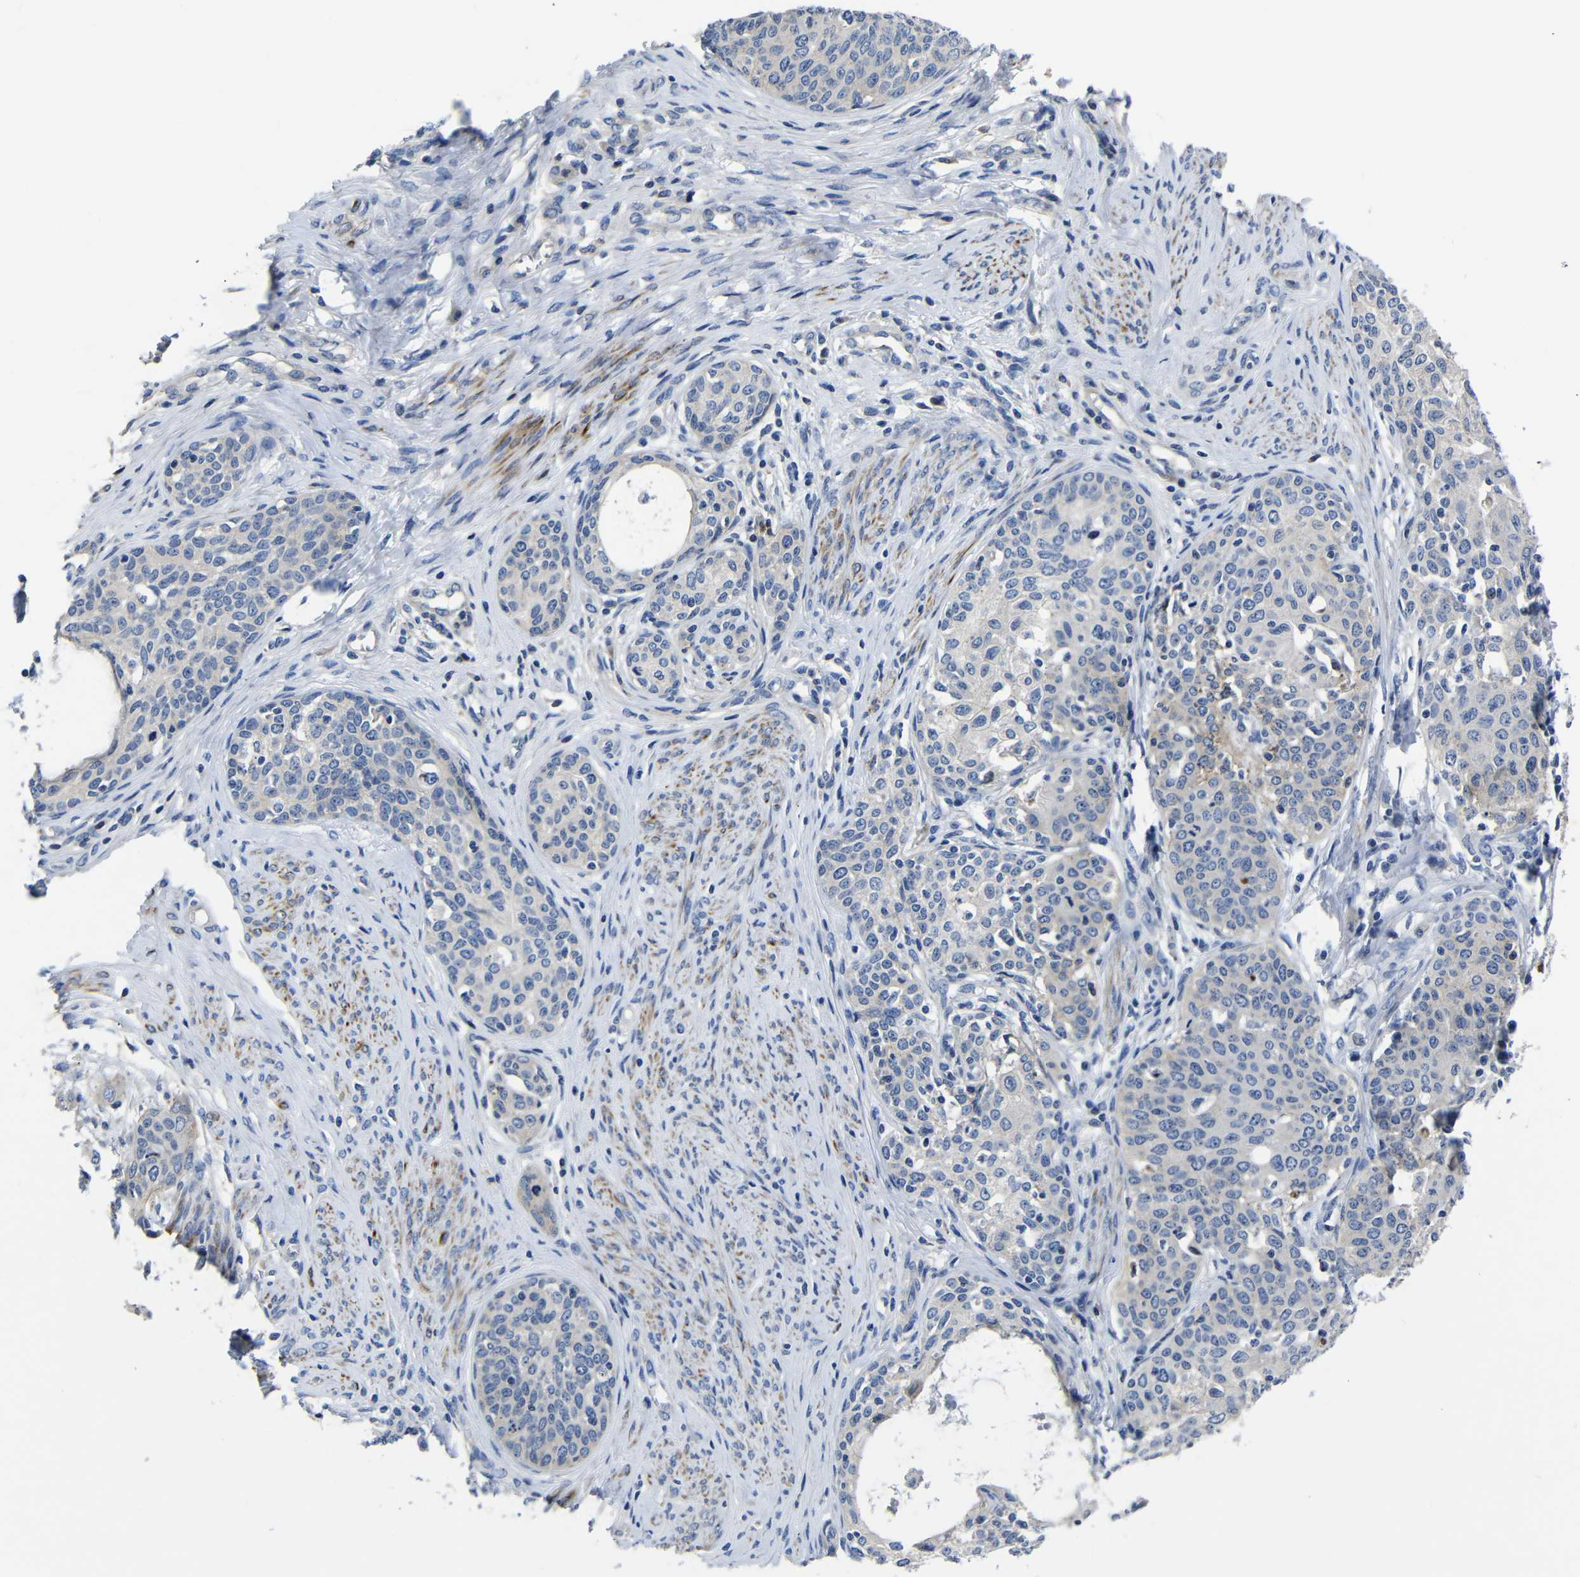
{"staining": {"intensity": "negative", "quantity": "none", "location": "none"}, "tissue": "cervical cancer", "cell_type": "Tumor cells", "image_type": "cancer", "snomed": [{"axis": "morphology", "description": "Squamous cell carcinoma, NOS"}, {"axis": "morphology", "description": "Adenocarcinoma, NOS"}, {"axis": "topography", "description": "Cervix"}], "caption": "High power microscopy photomicrograph of an immunohistochemistry (IHC) photomicrograph of cervical cancer (adenocarcinoma), revealing no significant staining in tumor cells.", "gene": "AFDN", "patient": {"sex": "female", "age": 52}}